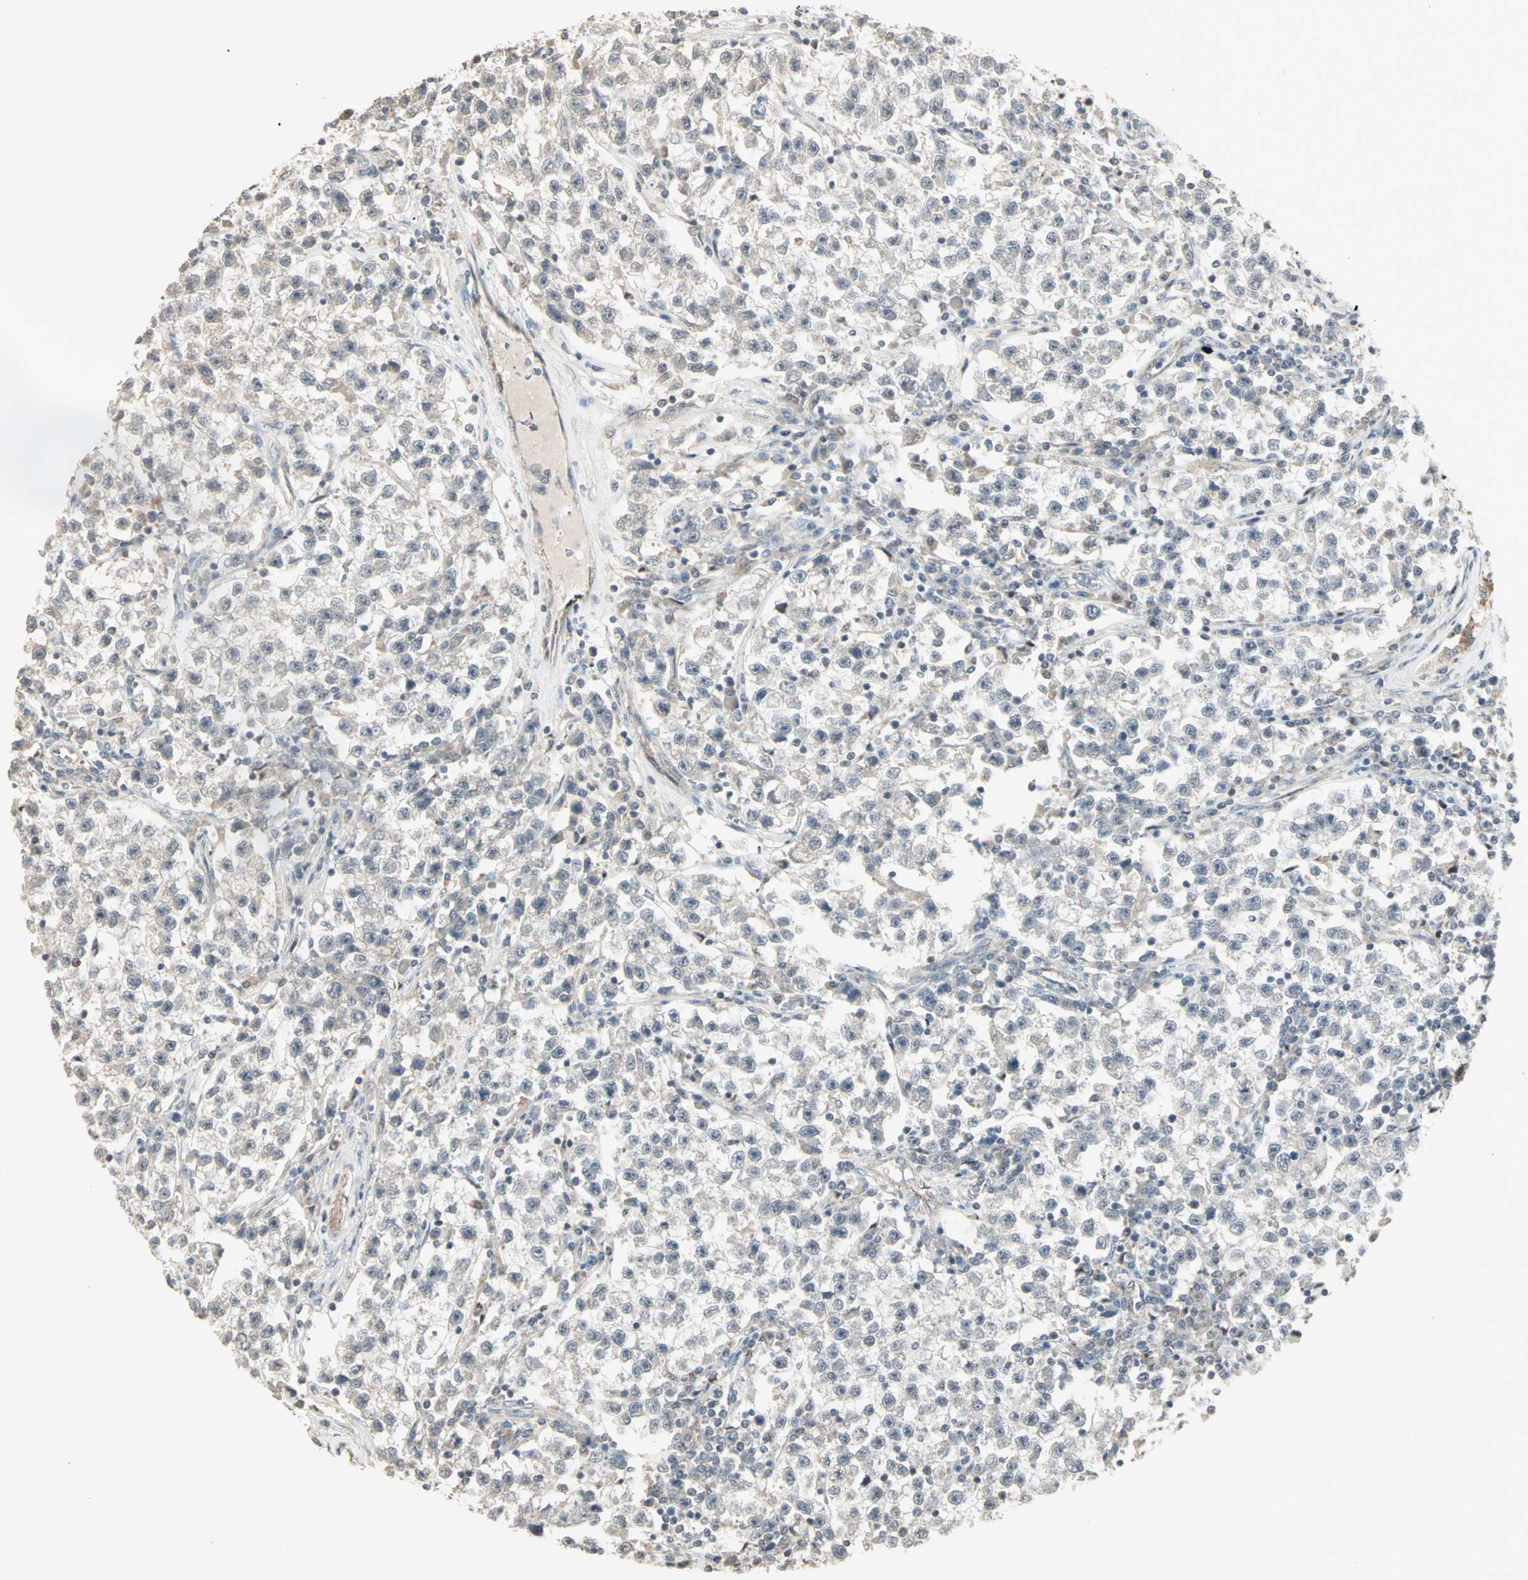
{"staining": {"intensity": "weak", "quantity": ">75%", "location": "cytoplasmic/membranous"}, "tissue": "testis cancer", "cell_type": "Tumor cells", "image_type": "cancer", "snomed": [{"axis": "morphology", "description": "Seminoma, NOS"}, {"axis": "topography", "description": "Testis"}], "caption": "Immunohistochemistry (DAB (3,3'-diaminobenzidine)) staining of human testis cancer (seminoma) exhibits weak cytoplasmic/membranous protein staining in about >75% of tumor cells. The staining is performed using DAB brown chromogen to label protein expression. The nuclei are counter-stained blue using hematoxylin.", "gene": "KDM4A", "patient": {"sex": "male", "age": 22}}